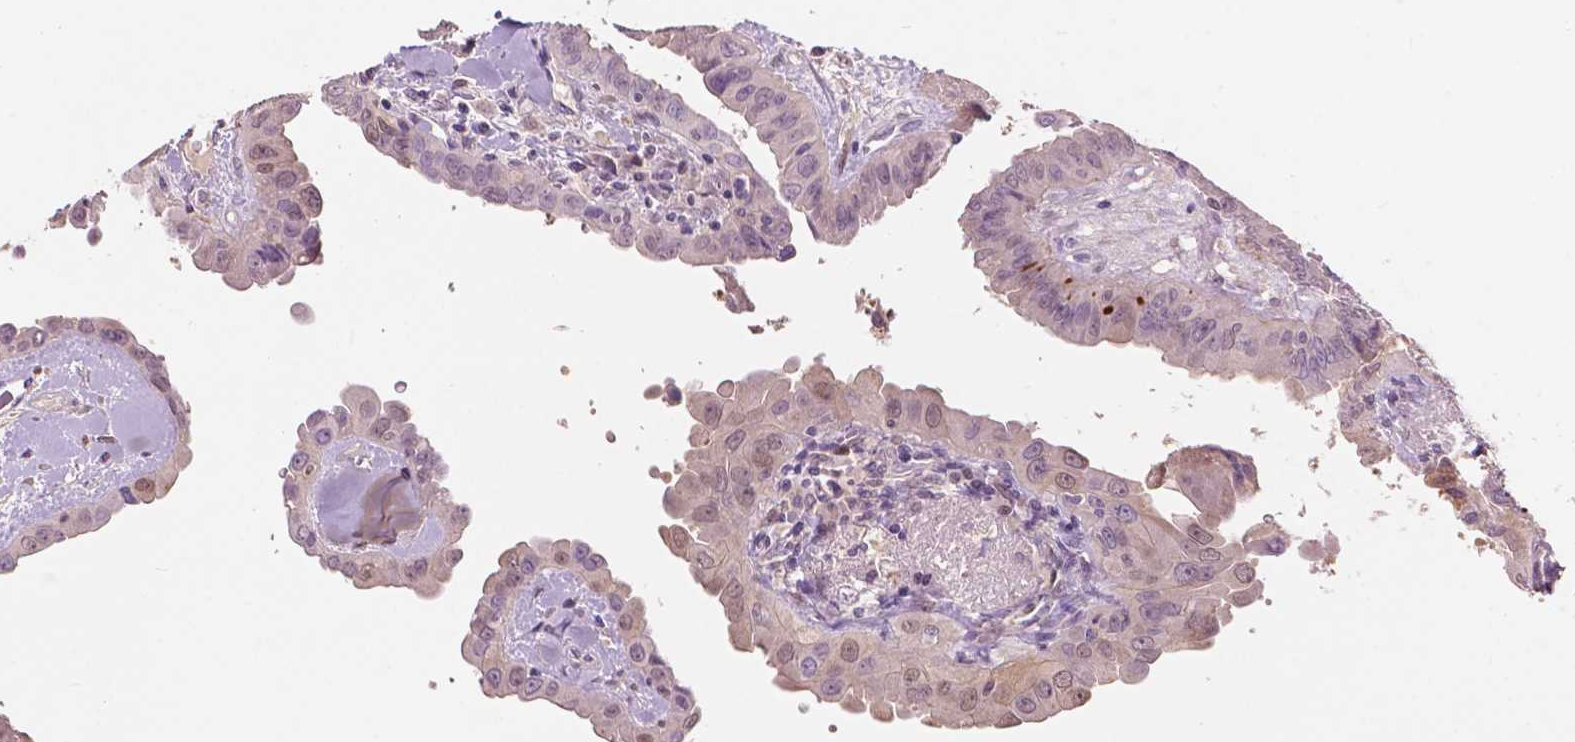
{"staining": {"intensity": "strong", "quantity": "<25%", "location": "cytoplasmic/membranous"}, "tissue": "thyroid cancer", "cell_type": "Tumor cells", "image_type": "cancer", "snomed": [{"axis": "morphology", "description": "Papillary adenocarcinoma, NOS"}, {"axis": "topography", "description": "Thyroid gland"}], "caption": "IHC of thyroid cancer (papillary adenocarcinoma) exhibits medium levels of strong cytoplasmic/membranous positivity in about <25% of tumor cells.", "gene": "GPR37", "patient": {"sex": "female", "age": 37}}